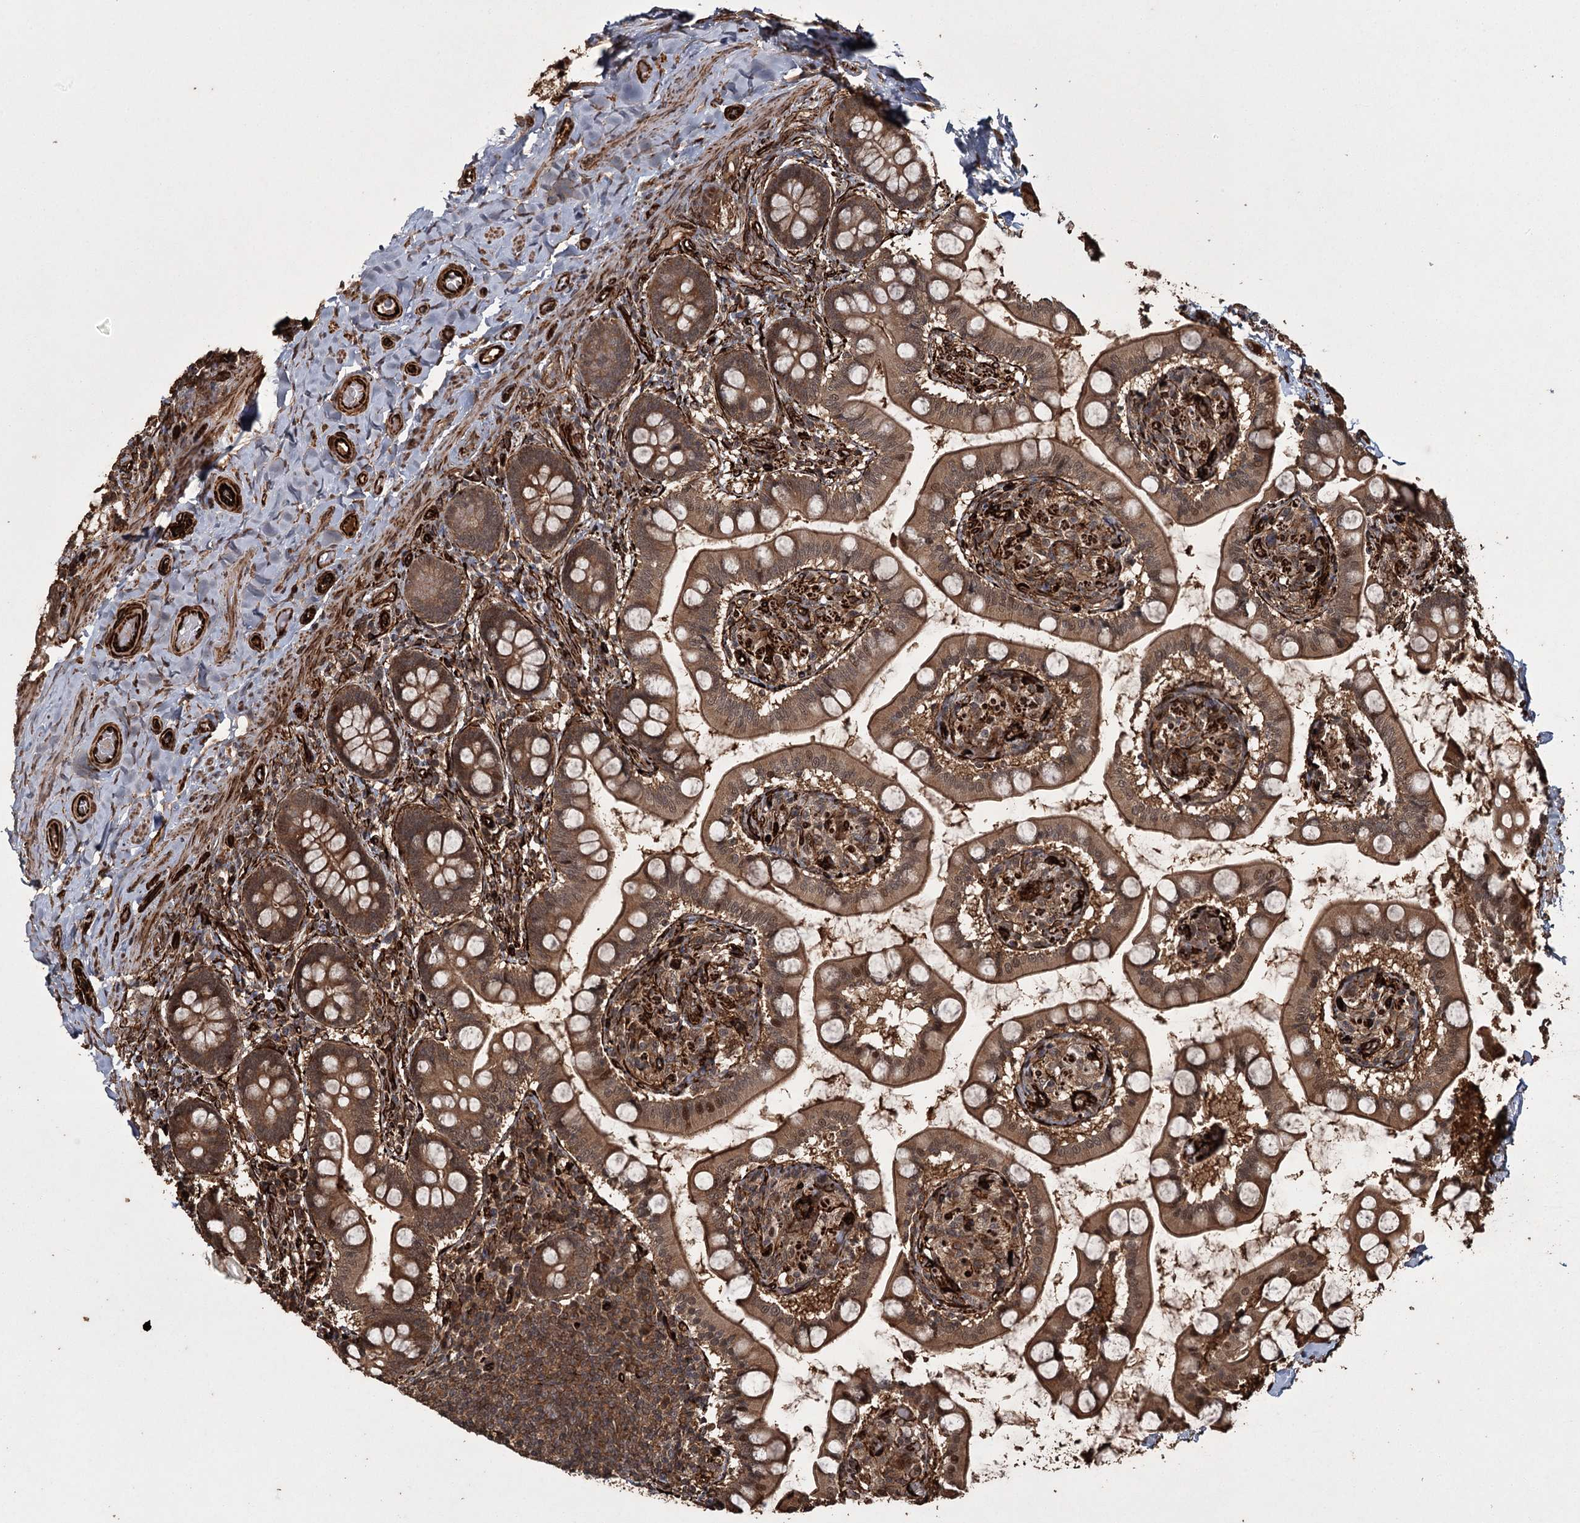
{"staining": {"intensity": "strong", "quantity": ">75%", "location": "cytoplasmic/membranous,nuclear"}, "tissue": "small intestine", "cell_type": "Glandular cells", "image_type": "normal", "snomed": [{"axis": "morphology", "description": "Normal tissue, NOS"}, {"axis": "topography", "description": "Small intestine"}], "caption": "This is a micrograph of IHC staining of unremarkable small intestine, which shows strong staining in the cytoplasmic/membranous,nuclear of glandular cells.", "gene": "RPAP3", "patient": {"sex": "male", "age": 52}}